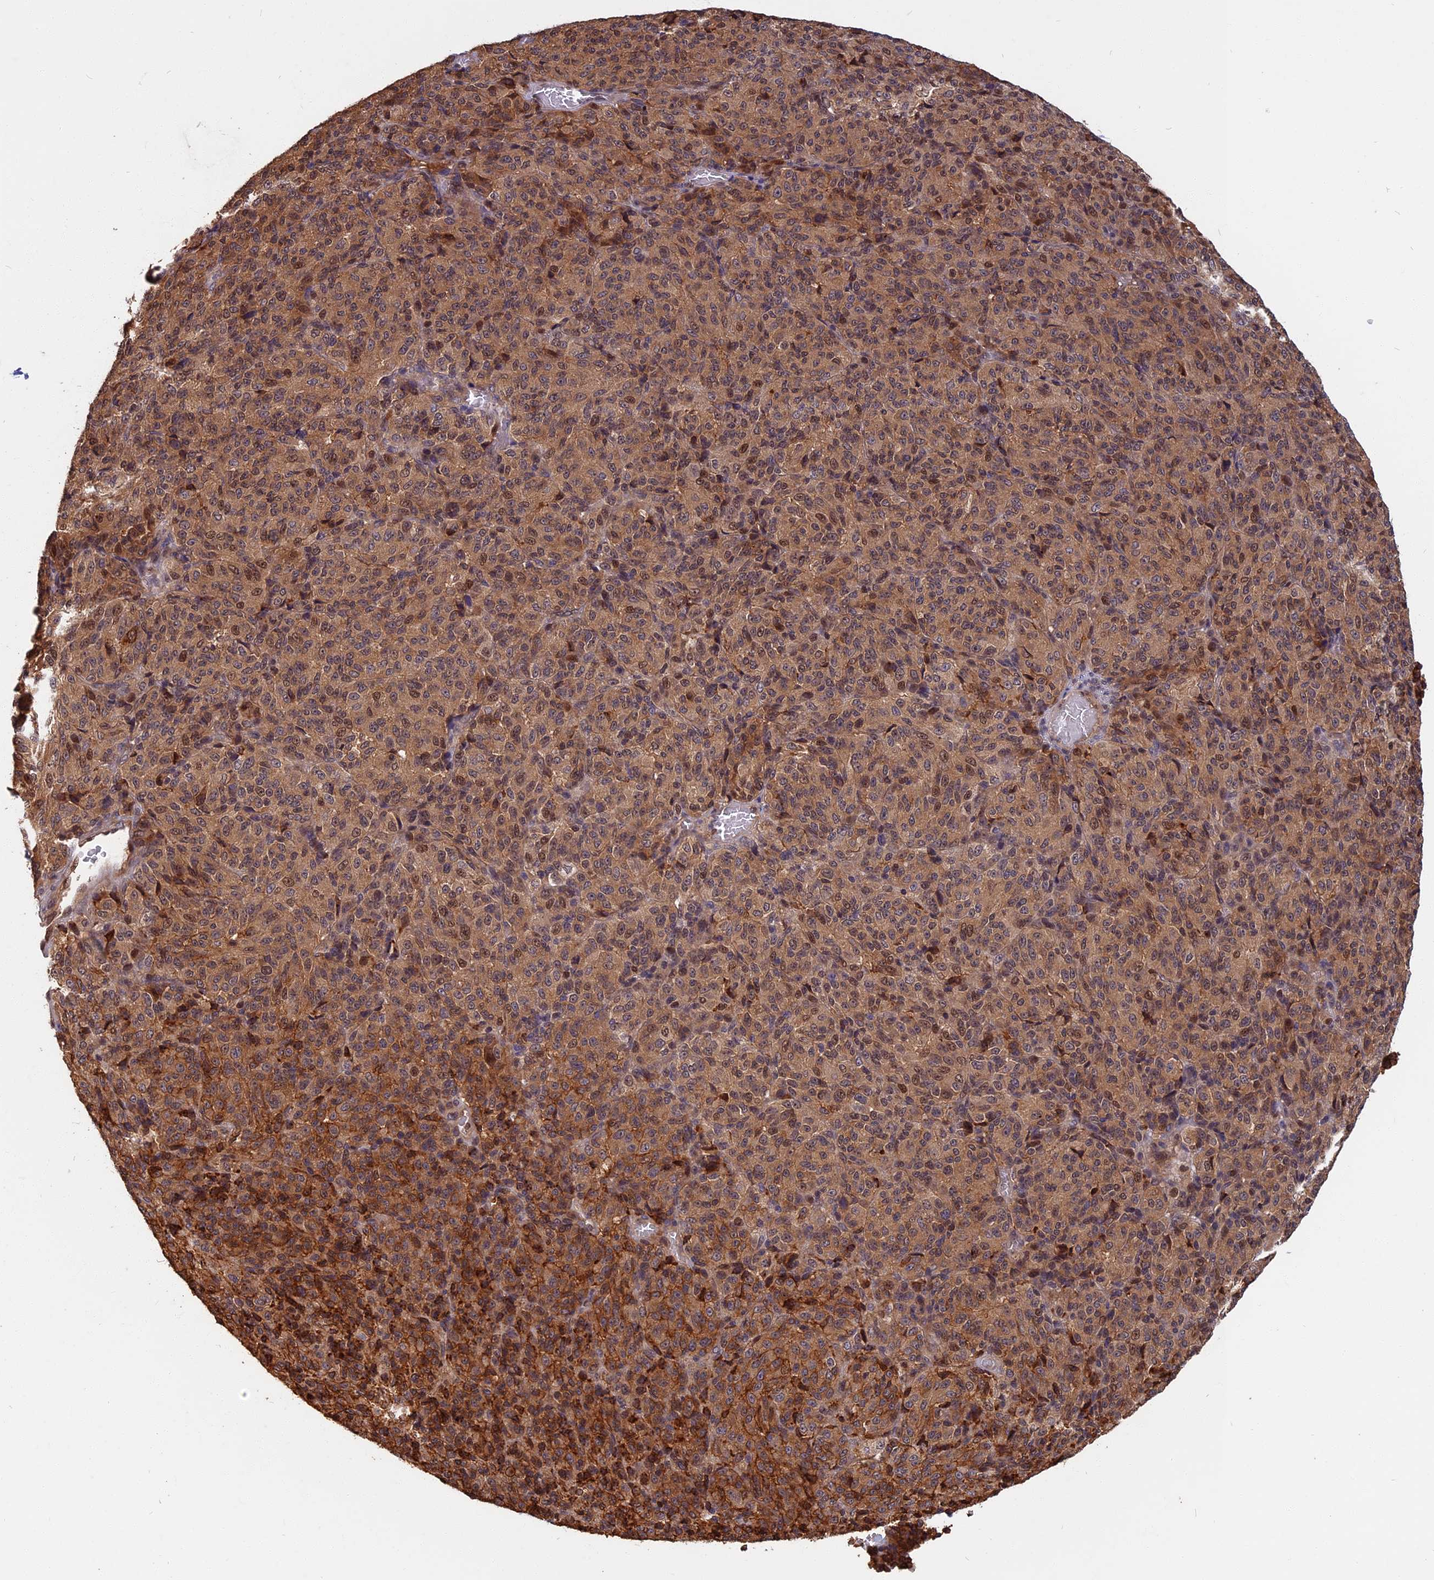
{"staining": {"intensity": "moderate", "quantity": ">75%", "location": "cytoplasmic/membranous,nuclear"}, "tissue": "melanoma", "cell_type": "Tumor cells", "image_type": "cancer", "snomed": [{"axis": "morphology", "description": "Malignant melanoma, Metastatic site"}, {"axis": "topography", "description": "Brain"}], "caption": "An immunohistochemistry (IHC) image of neoplastic tissue is shown. Protein staining in brown highlights moderate cytoplasmic/membranous and nuclear positivity in melanoma within tumor cells.", "gene": "SPG11", "patient": {"sex": "female", "age": 56}}